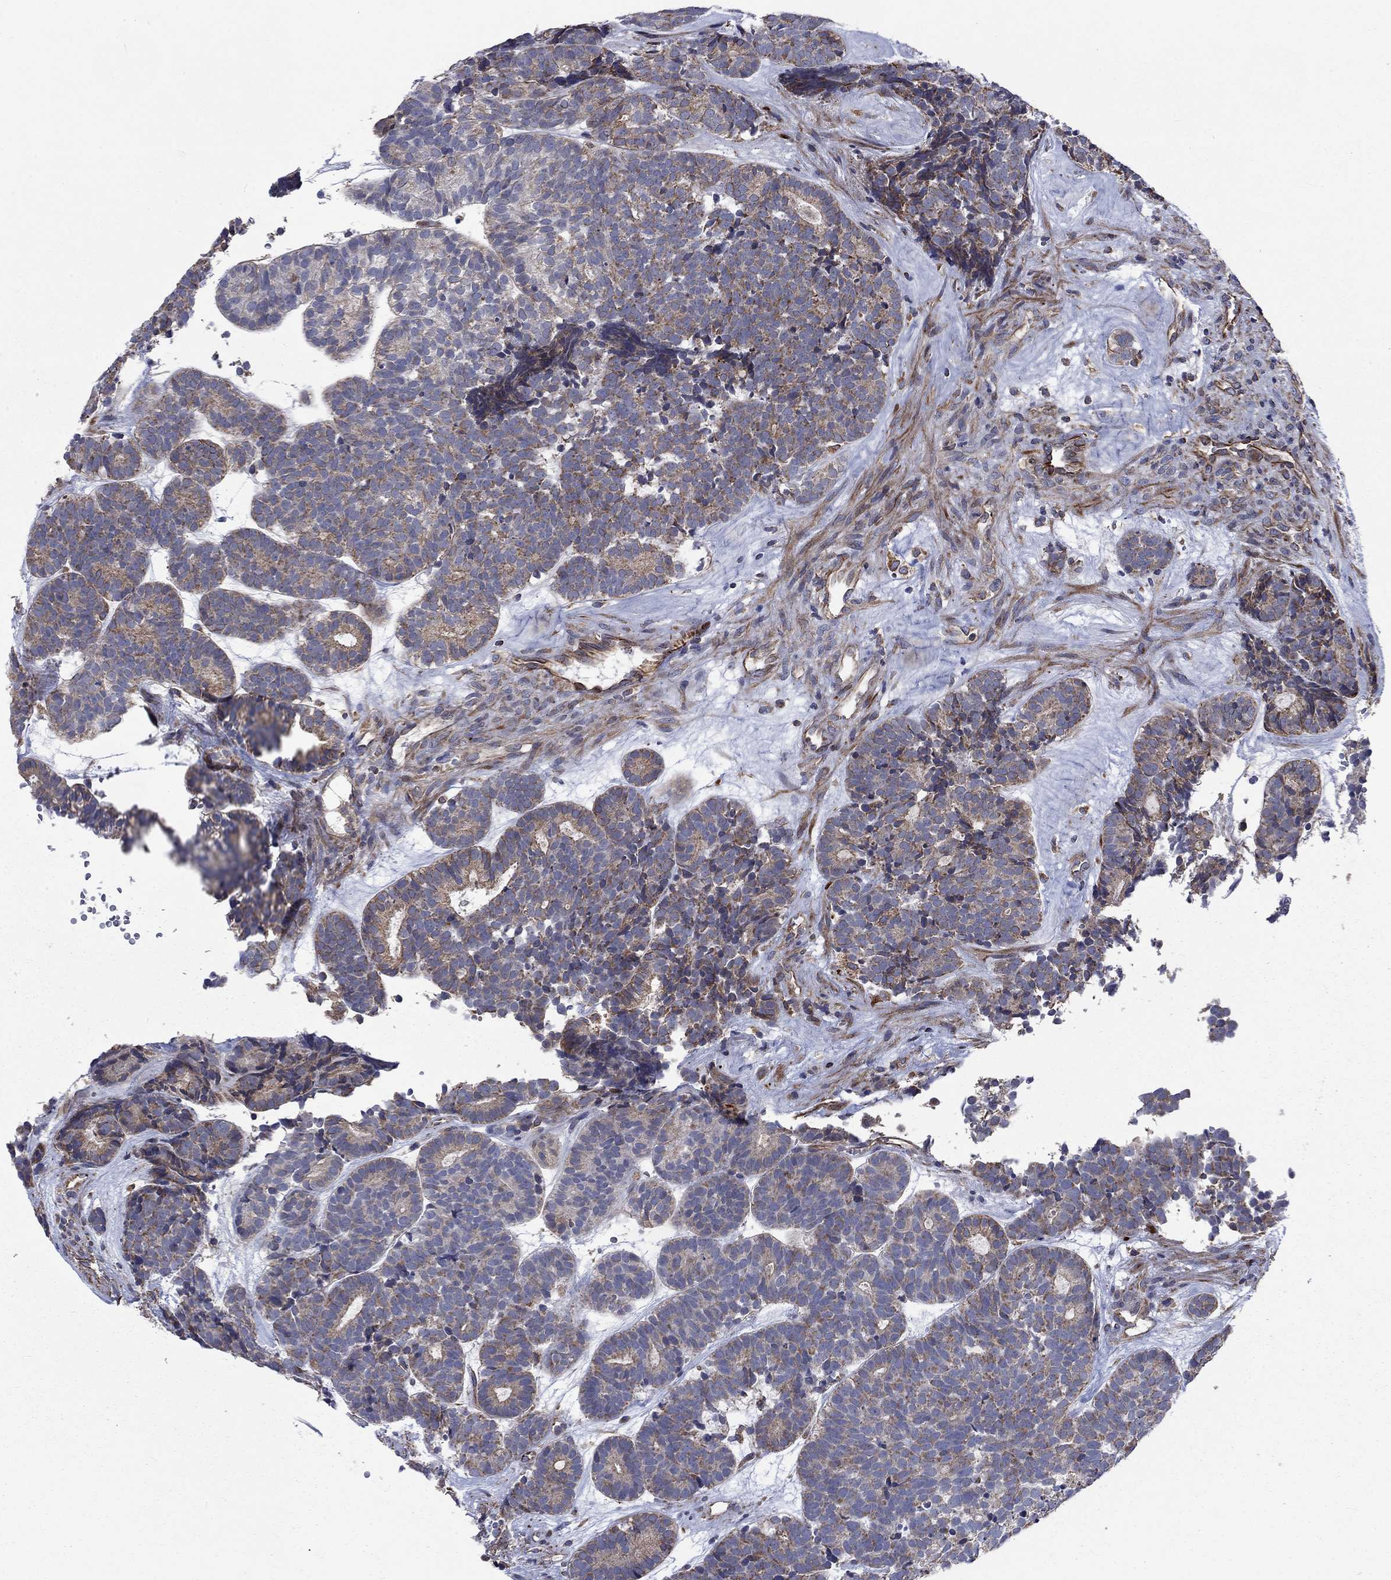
{"staining": {"intensity": "weak", "quantity": "25%-75%", "location": "cytoplasmic/membranous"}, "tissue": "head and neck cancer", "cell_type": "Tumor cells", "image_type": "cancer", "snomed": [{"axis": "morphology", "description": "Adenocarcinoma, NOS"}, {"axis": "topography", "description": "Head-Neck"}], "caption": "The photomicrograph shows a brown stain indicating the presence of a protein in the cytoplasmic/membranous of tumor cells in adenocarcinoma (head and neck).", "gene": "NDUFC1", "patient": {"sex": "female", "age": 81}}